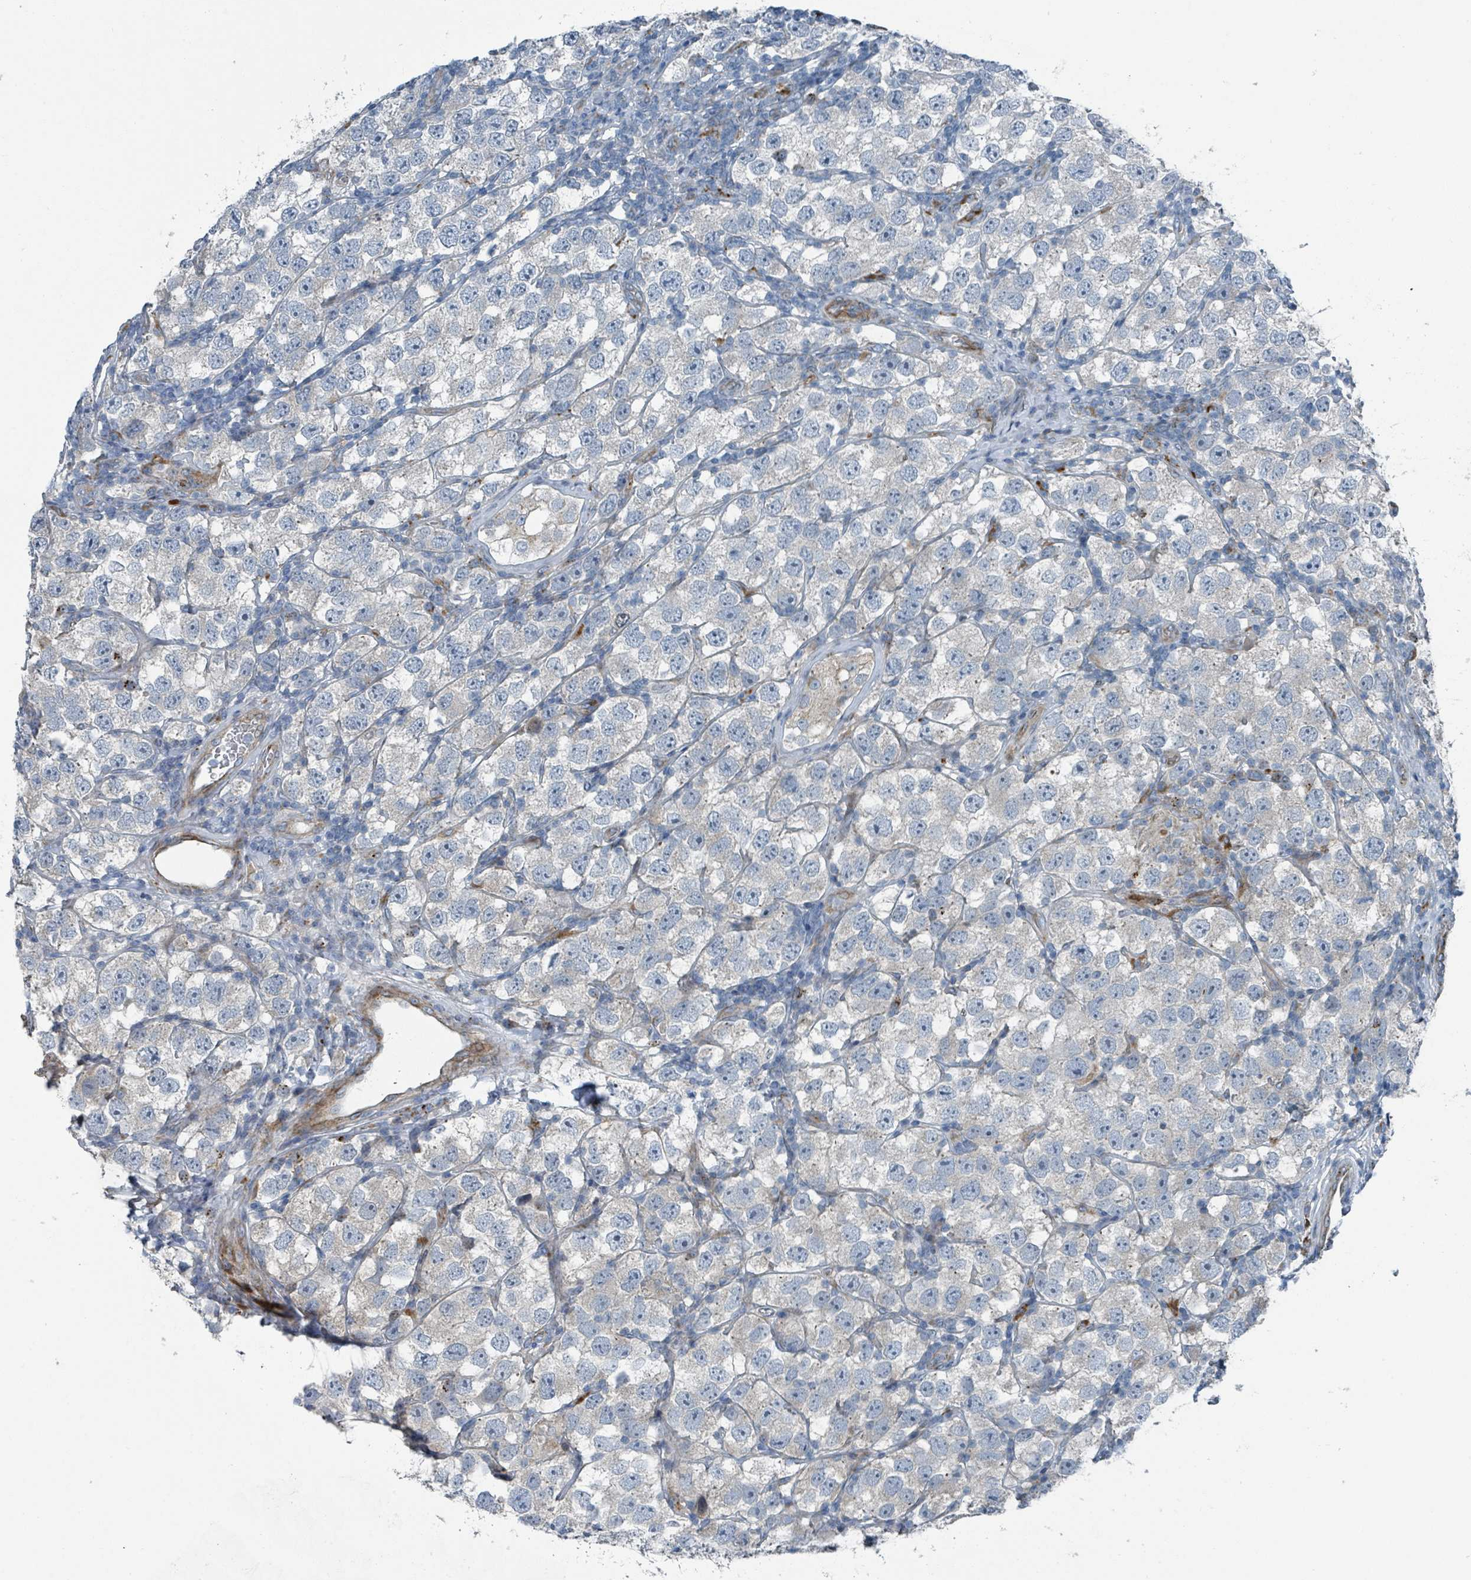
{"staining": {"intensity": "negative", "quantity": "none", "location": "none"}, "tissue": "testis cancer", "cell_type": "Tumor cells", "image_type": "cancer", "snomed": [{"axis": "morphology", "description": "Seminoma, NOS"}, {"axis": "topography", "description": "Testis"}], "caption": "Immunohistochemistry (IHC) image of seminoma (testis) stained for a protein (brown), which shows no staining in tumor cells.", "gene": "DIPK2A", "patient": {"sex": "male", "age": 26}}